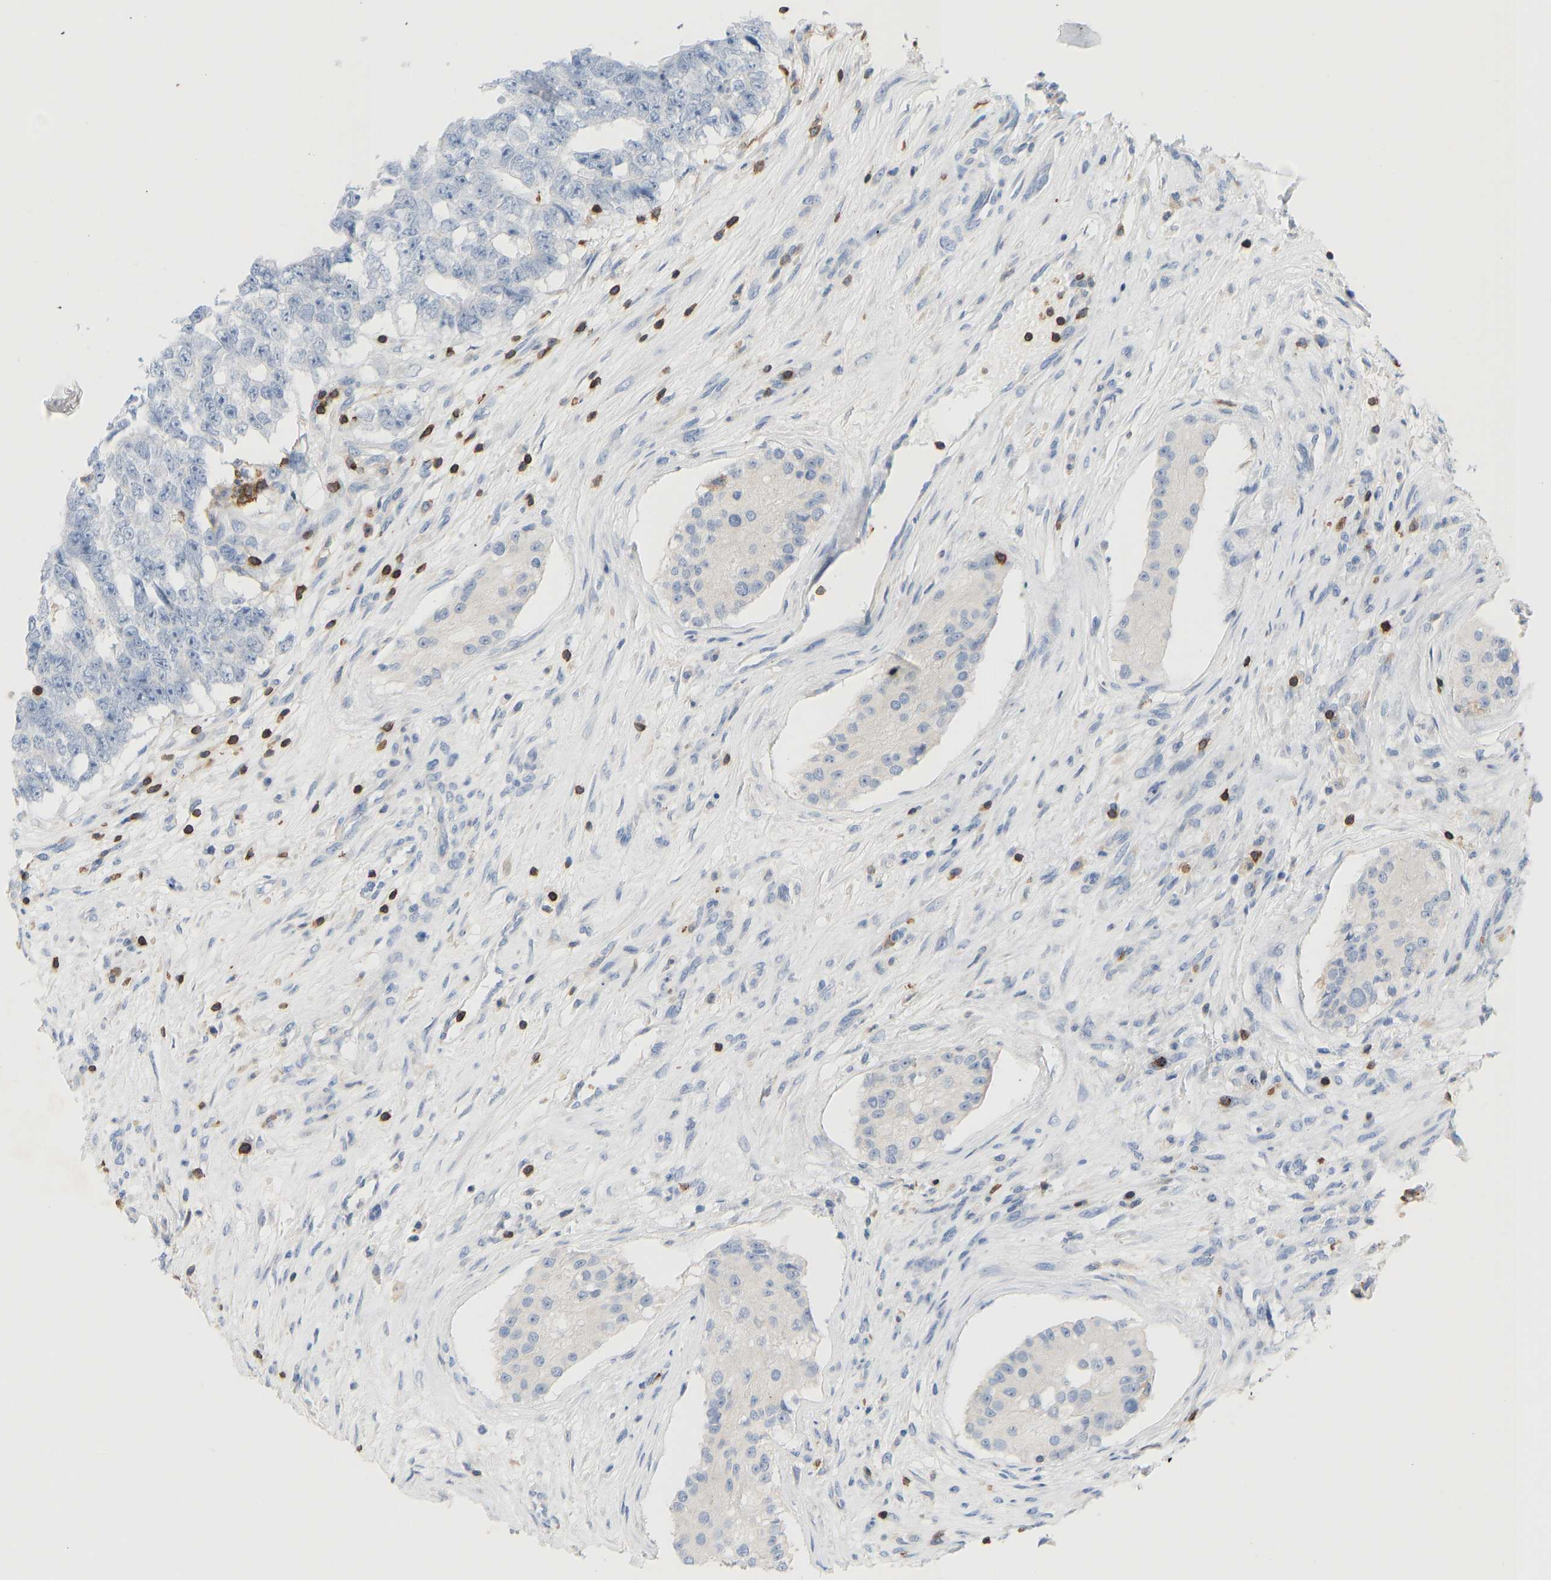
{"staining": {"intensity": "negative", "quantity": "none", "location": "none"}, "tissue": "testis cancer", "cell_type": "Tumor cells", "image_type": "cancer", "snomed": [{"axis": "morphology", "description": "Carcinoma, Embryonal, NOS"}, {"axis": "topography", "description": "Testis"}], "caption": "Immunohistochemistry (IHC) photomicrograph of human testis embryonal carcinoma stained for a protein (brown), which displays no staining in tumor cells. (DAB (3,3'-diaminobenzidine) immunohistochemistry visualized using brightfield microscopy, high magnification).", "gene": "EVL", "patient": {"sex": "male", "age": 25}}